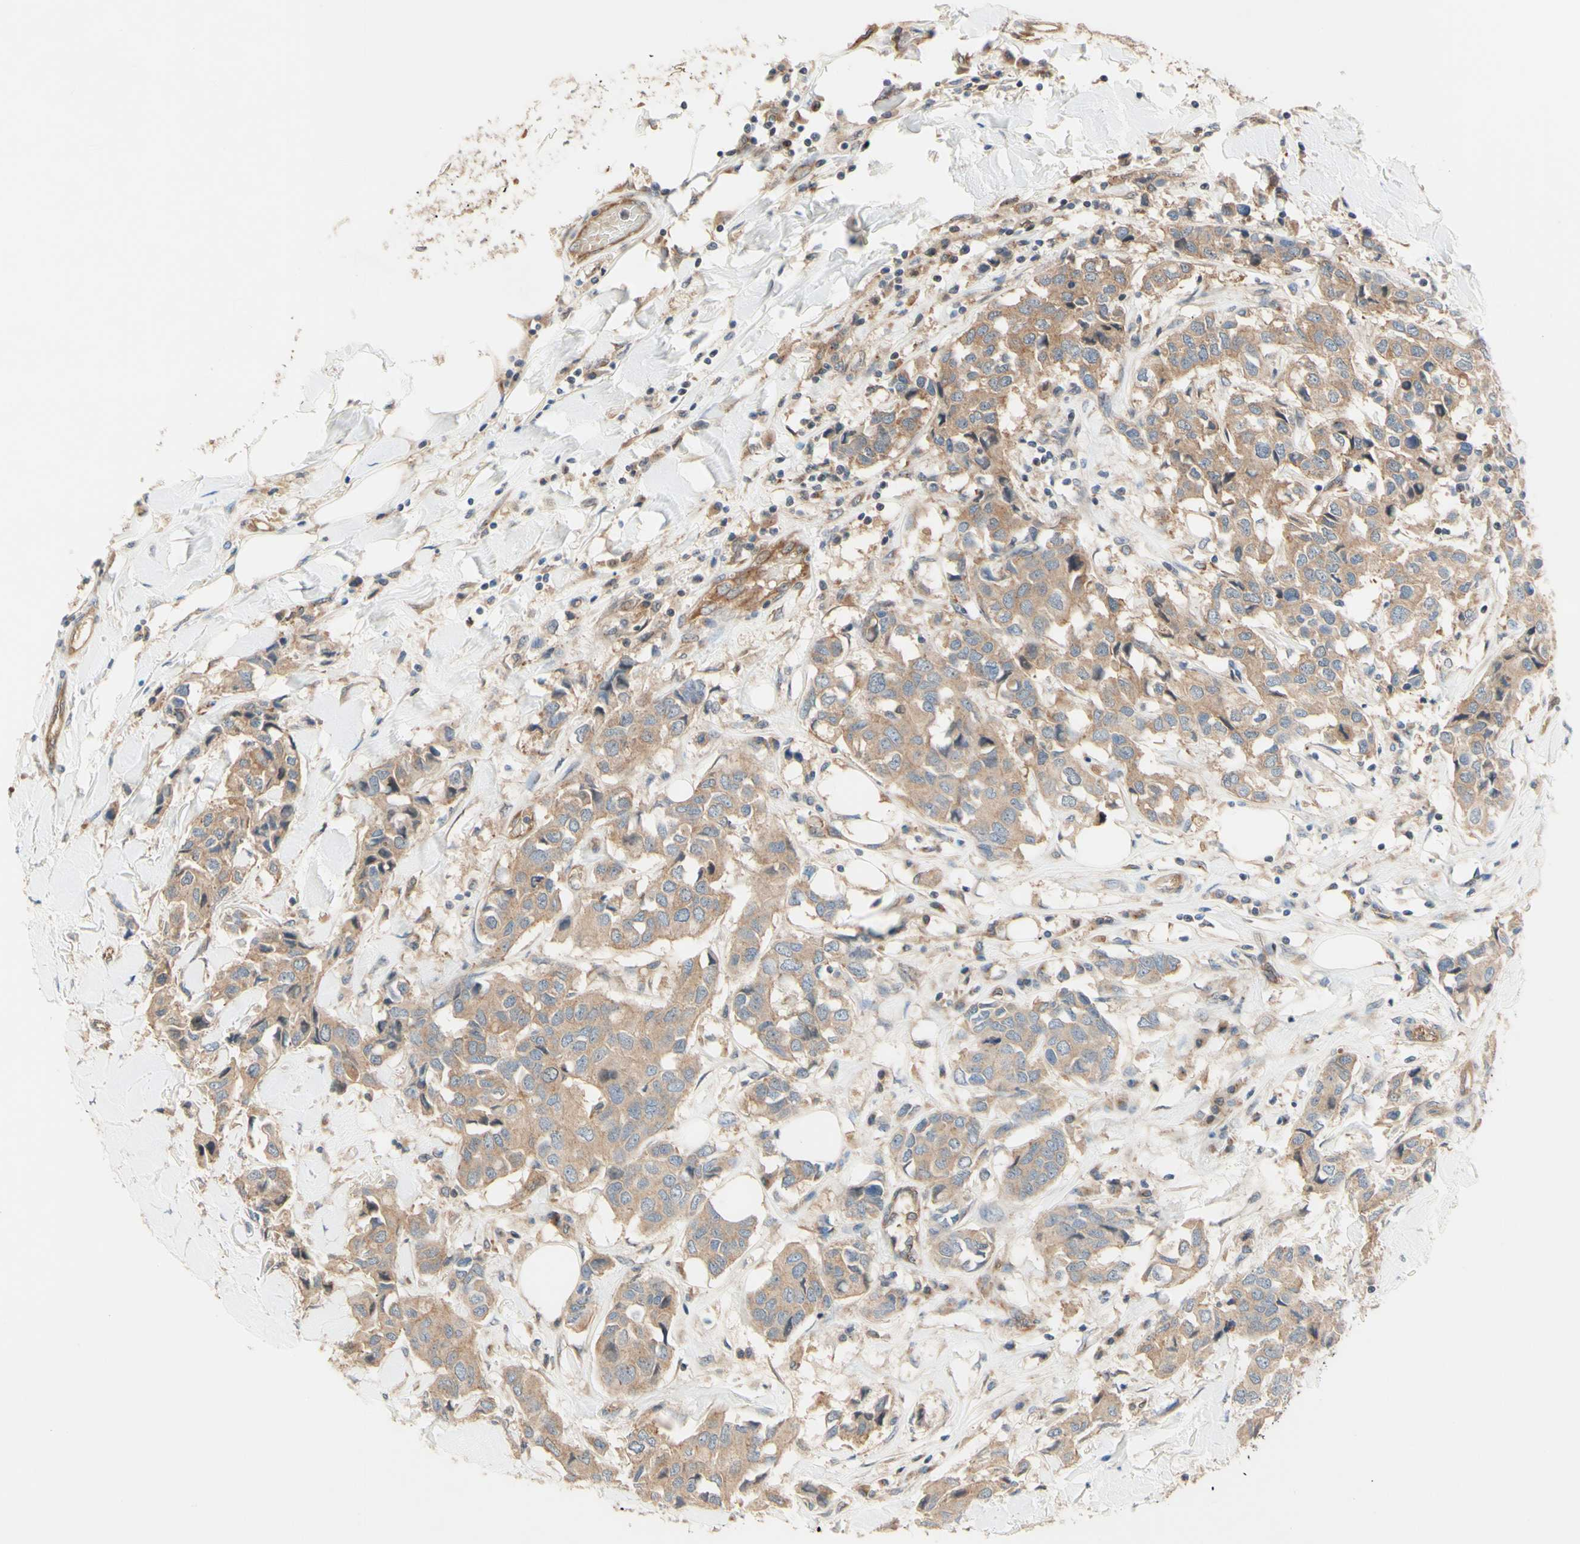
{"staining": {"intensity": "moderate", "quantity": ">75%", "location": "cytoplasmic/membranous"}, "tissue": "breast cancer", "cell_type": "Tumor cells", "image_type": "cancer", "snomed": [{"axis": "morphology", "description": "Duct carcinoma"}, {"axis": "topography", "description": "Breast"}], "caption": "Approximately >75% of tumor cells in breast infiltrating ductal carcinoma reveal moderate cytoplasmic/membranous protein staining as visualized by brown immunohistochemical staining.", "gene": "DYNLRB1", "patient": {"sex": "female", "age": 80}}